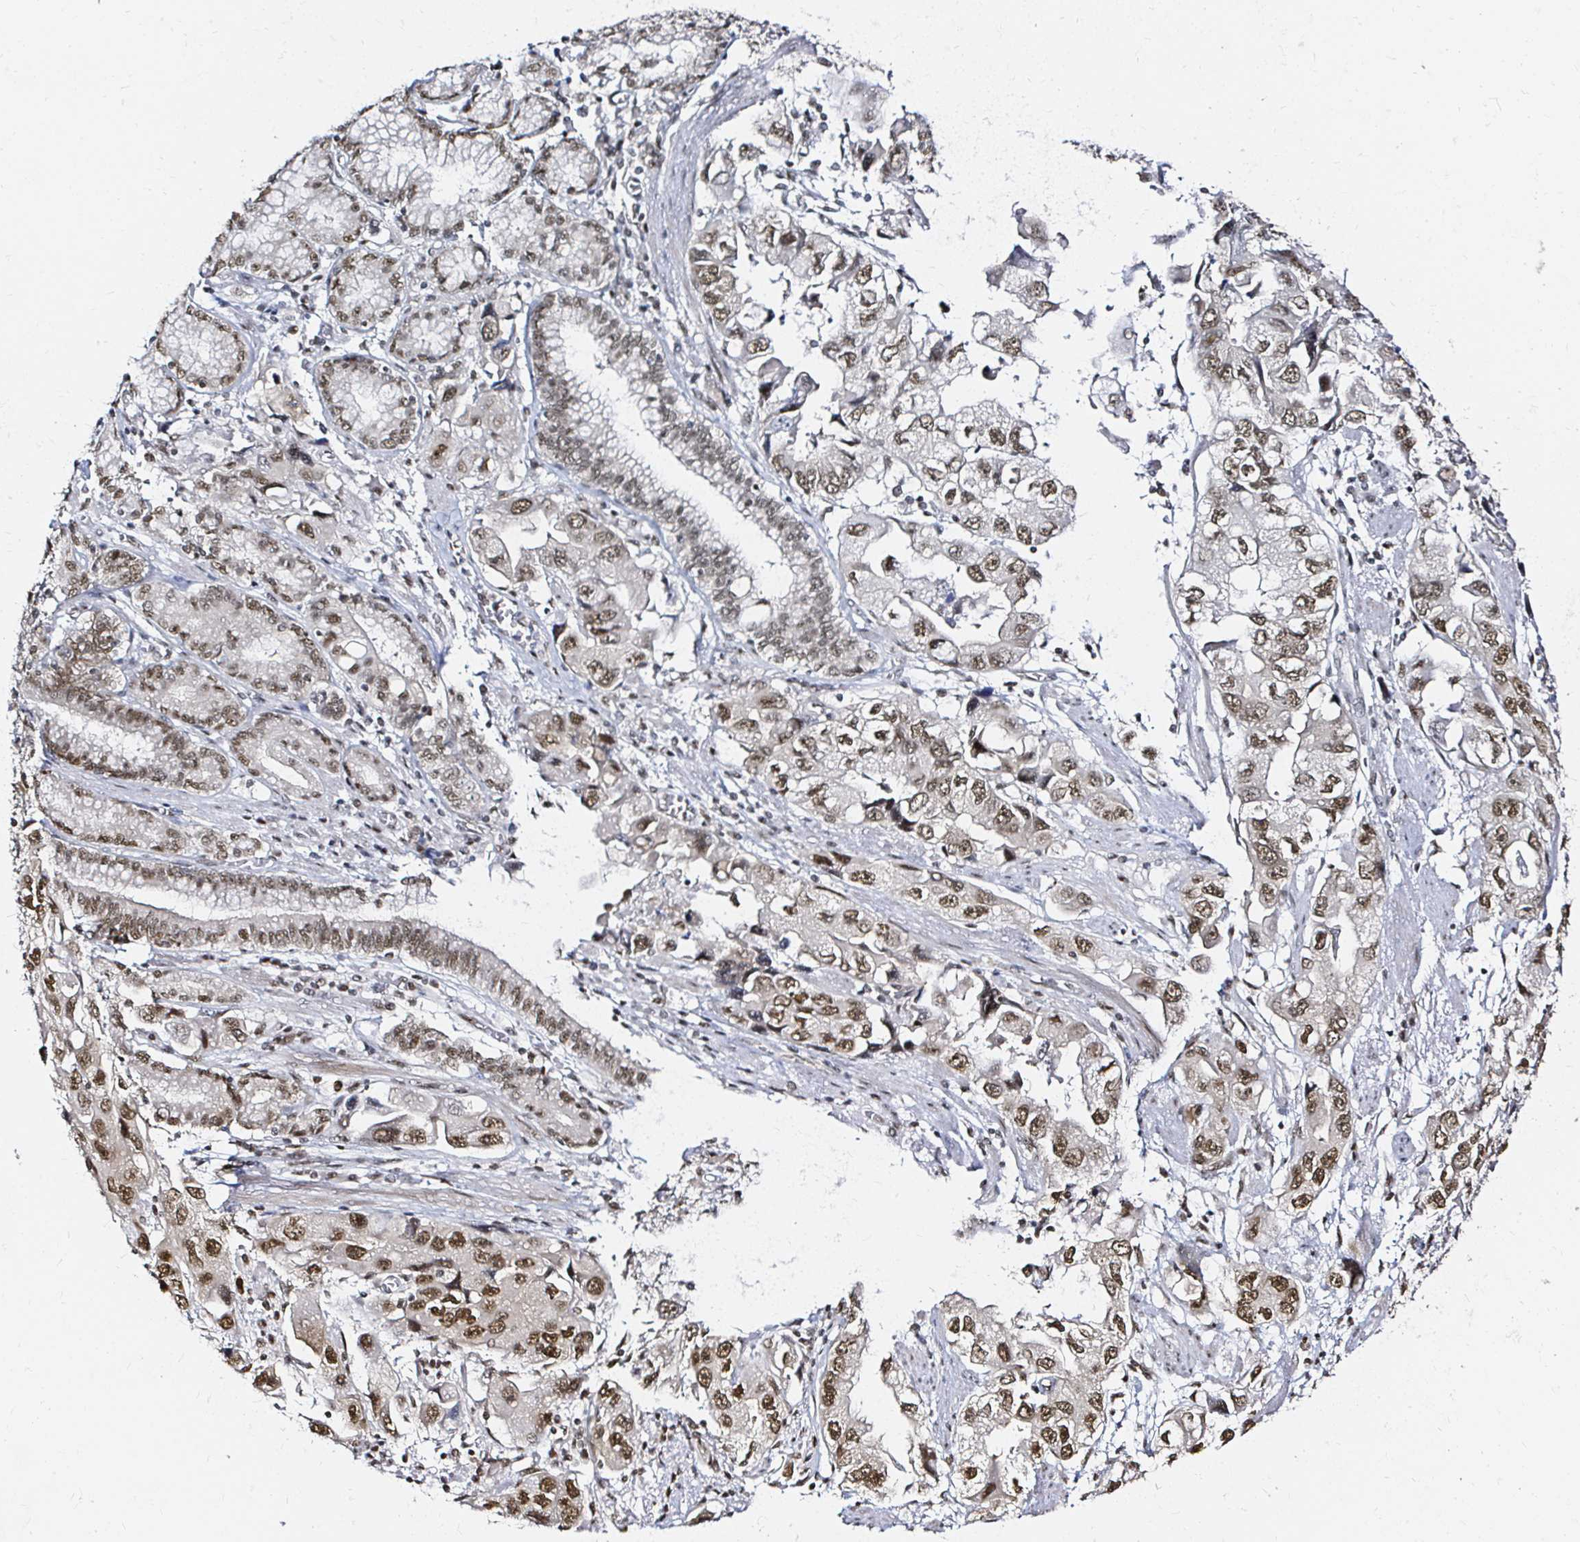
{"staining": {"intensity": "moderate", "quantity": ">75%", "location": "nuclear"}, "tissue": "stomach cancer", "cell_type": "Tumor cells", "image_type": "cancer", "snomed": [{"axis": "morphology", "description": "Adenocarcinoma, NOS"}, {"axis": "topography", "description": "Stomach, lower"}], "caption": "IHC image of adenocarcinoma (stomach) stained for a protein (brown), which reveals medium levels of moderate nuclear expression in approximately >75% of tumor cells.", "gene": "SNRPC", "patient": {"sex": "female", "age": 93}}